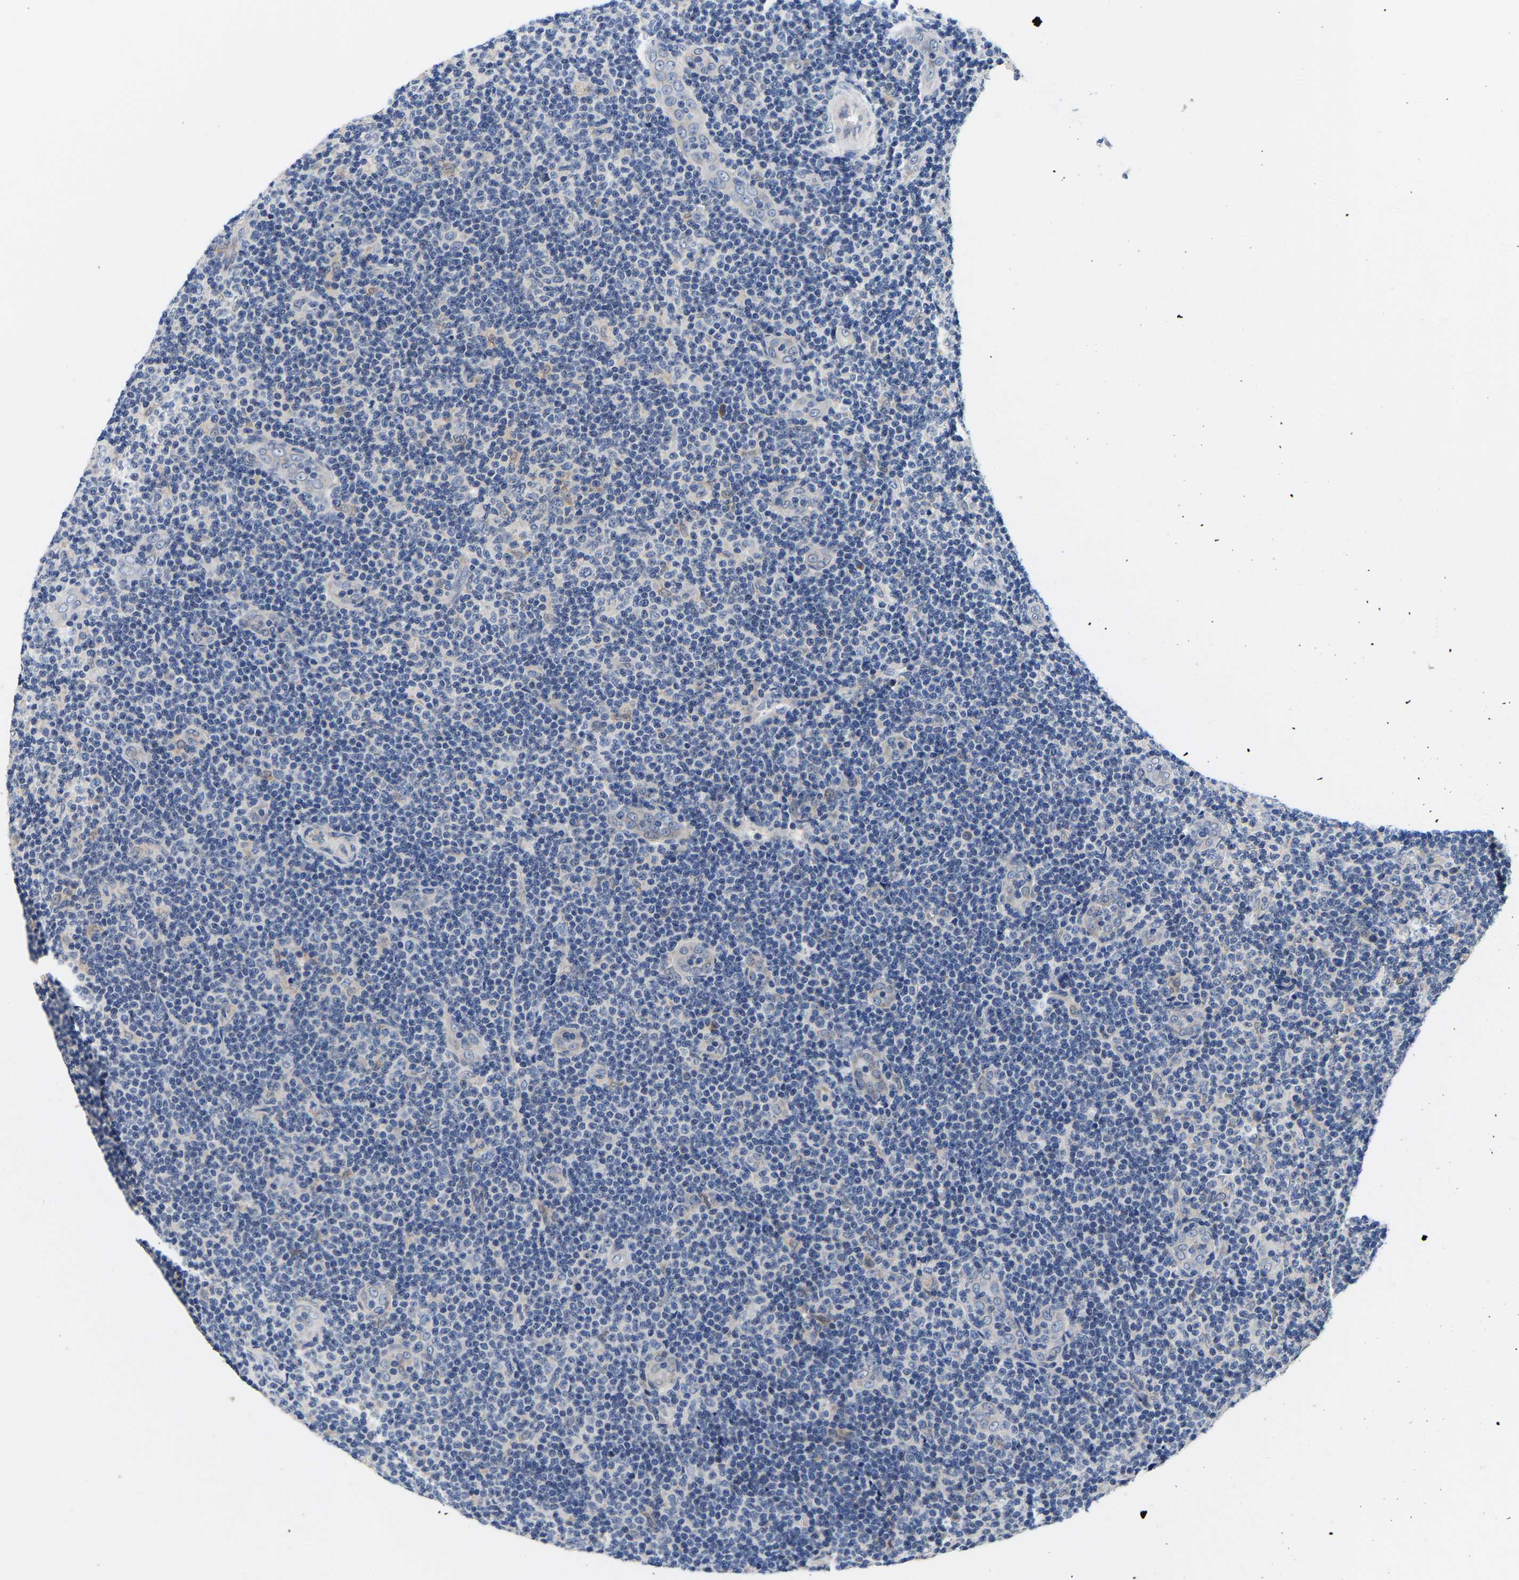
{"staining": {"intensity": "negative", "quantity": "none", "location": "none"}, "tissue": "lymphoma", "cell_type": "Tumor cells", "image_type": "cancer", "snomed": [{"axis": "morphology", "description": "Malignant lymphoma, non-Hodgkin's type, Low grade"}, {"axis": "topography", "description": "Lymph node"}], "caption": "High power microscopy image of an IHC histopathology image of lymphoma, revealing no significant positivity in tumor cells.", "gene": "RINT1", "patient": {"sex": "male", "age": 83}}